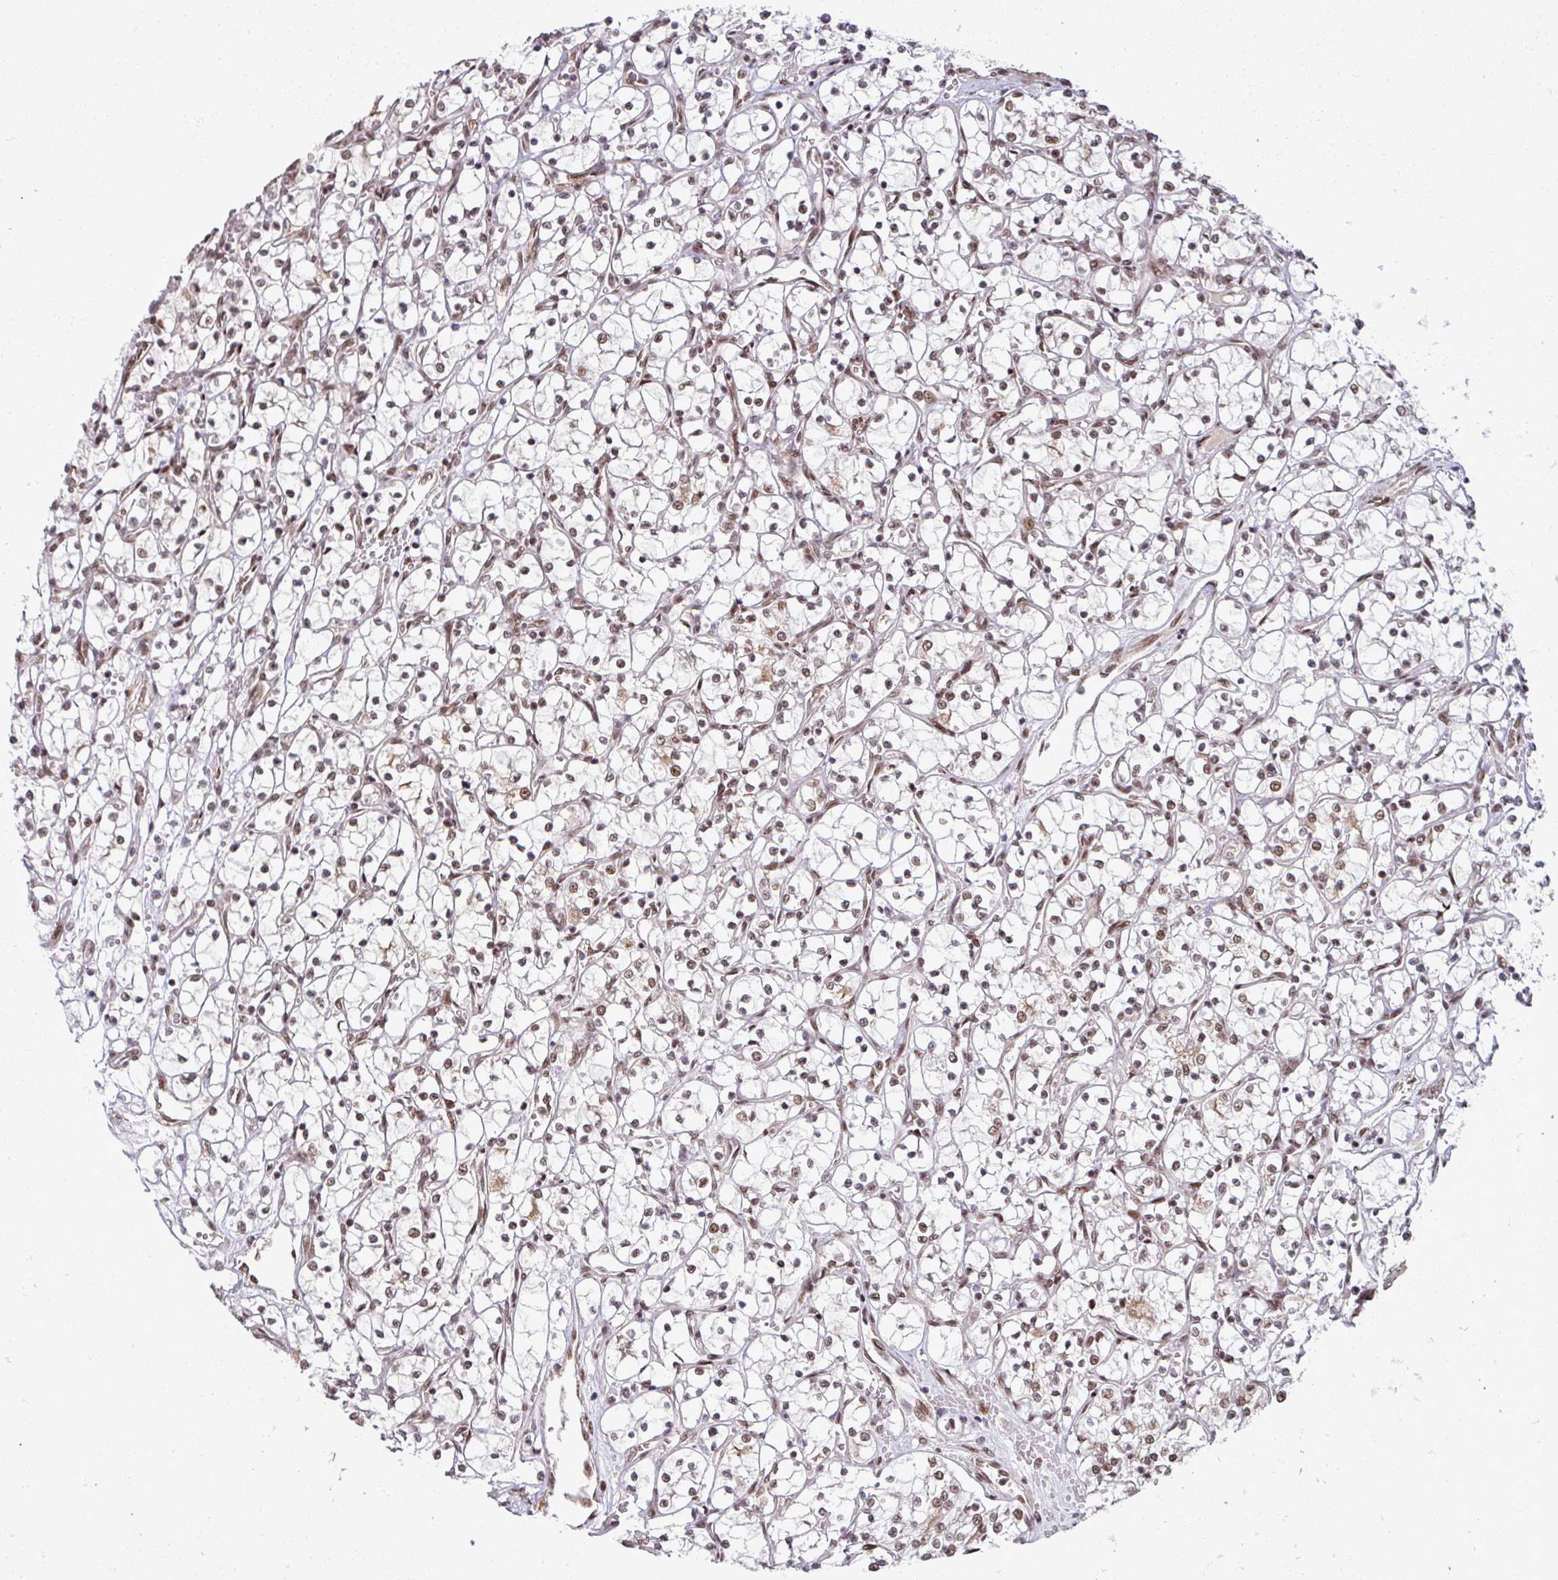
{"staining": {"intensity": "moderate", "quantity": ">75%", "location": "nuclear"}, "tissue": "renal cancer", "cell_type": "Tumor cells", "image_type": "cancer", "snomed": [{"axis": "morphology", "description": "Adenocarcinoma, NOS"}, {"axis": "topography", "description": "Kidney"}], "caption": "Immunohistochemical staining of human renal cancer (adenocarcinoma) exhibits moderate nuclear protein expression in about >75% of tumor cells.", "gene": "PTPN20", "patient": {"sex": "female", "age": 69}}